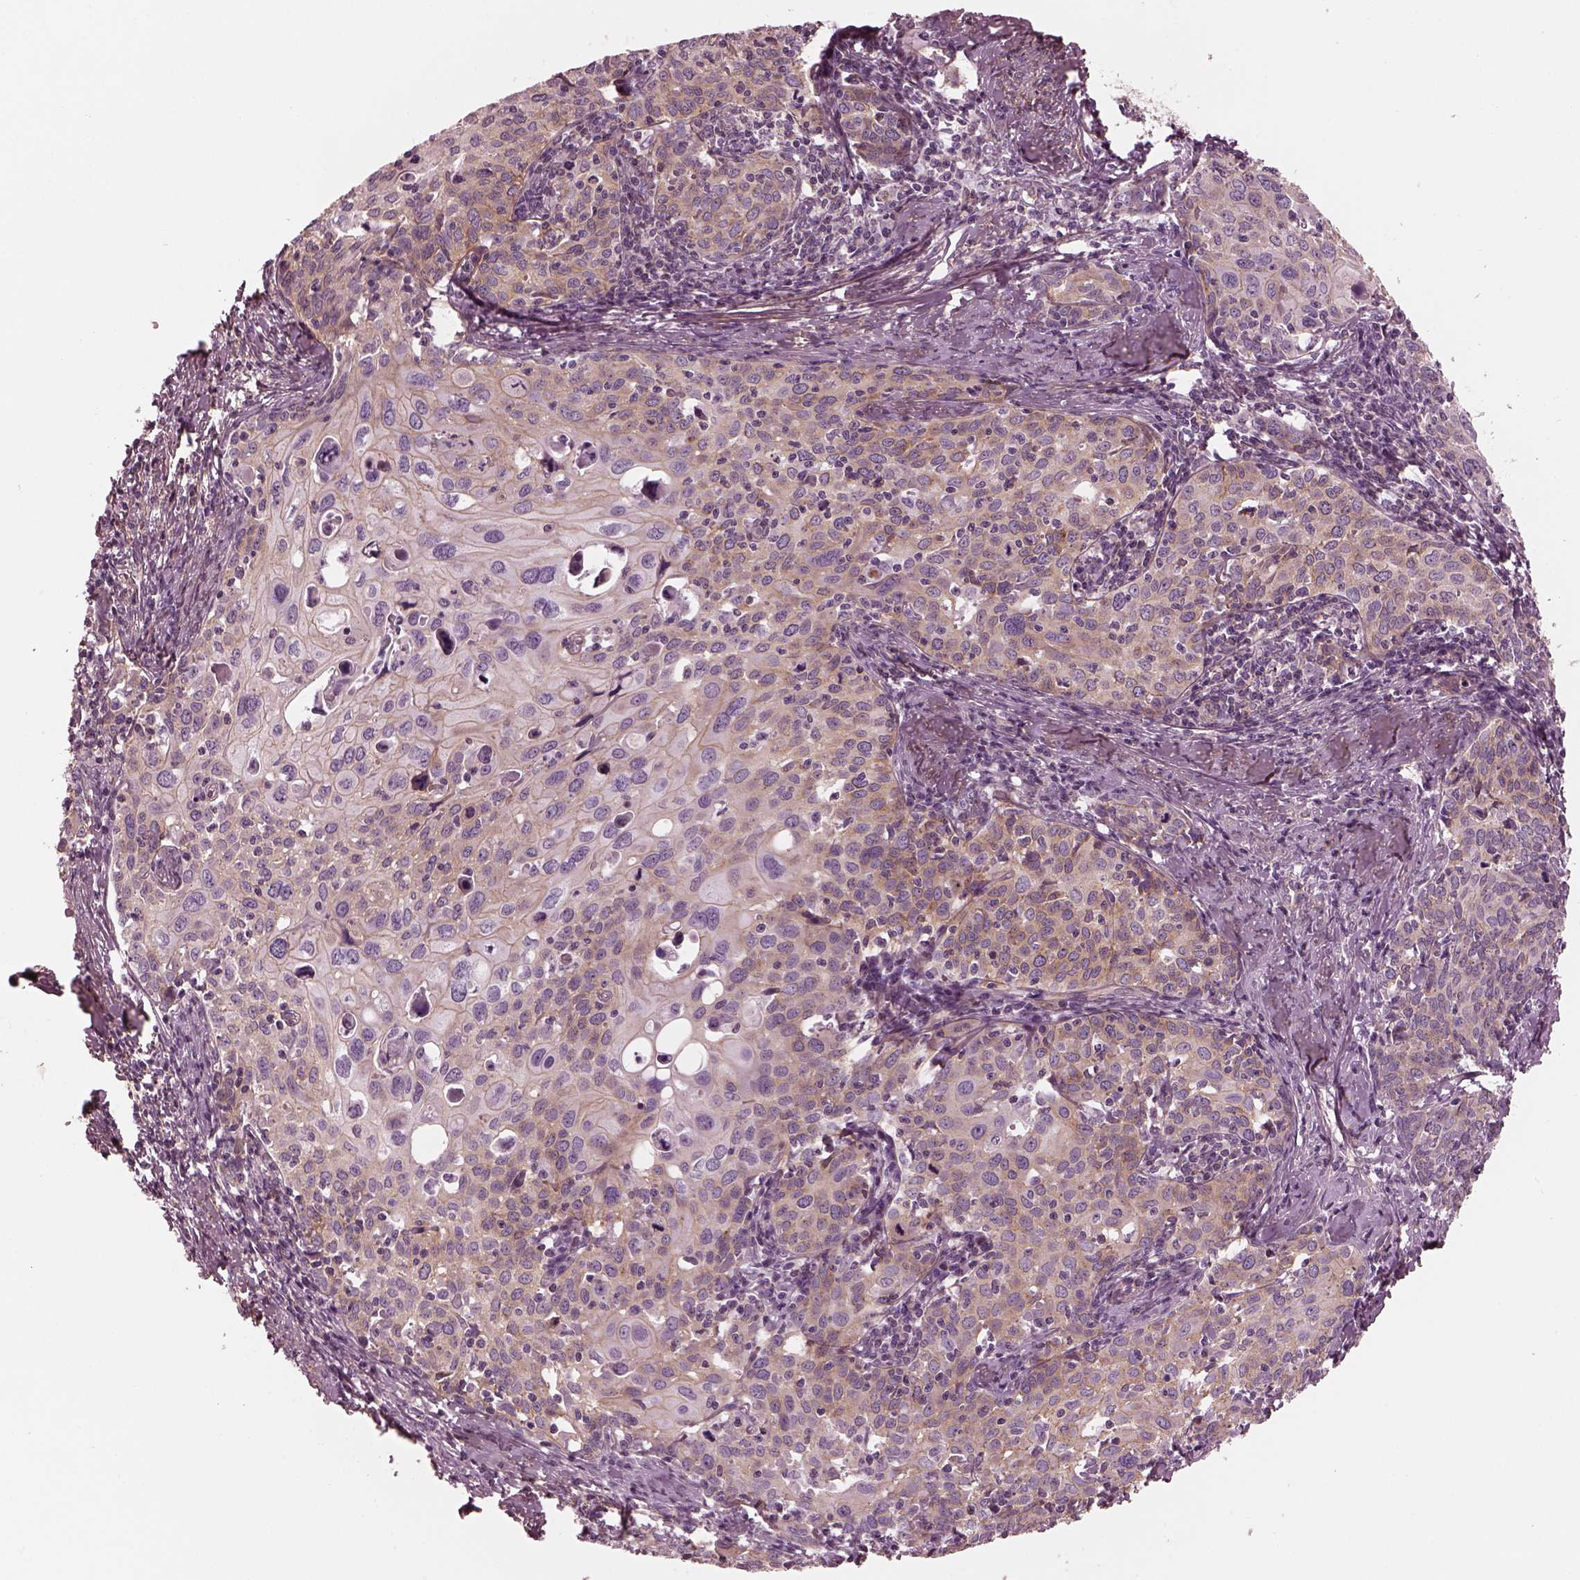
{"staining": {"intensity": "moderate", "quantity": "<25%", "location": "cytoplasmic/membranous"}, "tissue": "cervical cancer", "cell_type": "Tumor cells", "image_type": "cancer", "snomed": [{"axis": "morphology", "description": "Squamous cell carcinoma, NOS"}, {"axis": "topography", "description": "Cervix"}], "caption": "Cervical cancer (squamous cell carcinoma) stained with a protein marker exhibits moderate staining in tumor cells.", "gene": "ELAPOR1", "patient": {"sex": "female", "age": 62}}